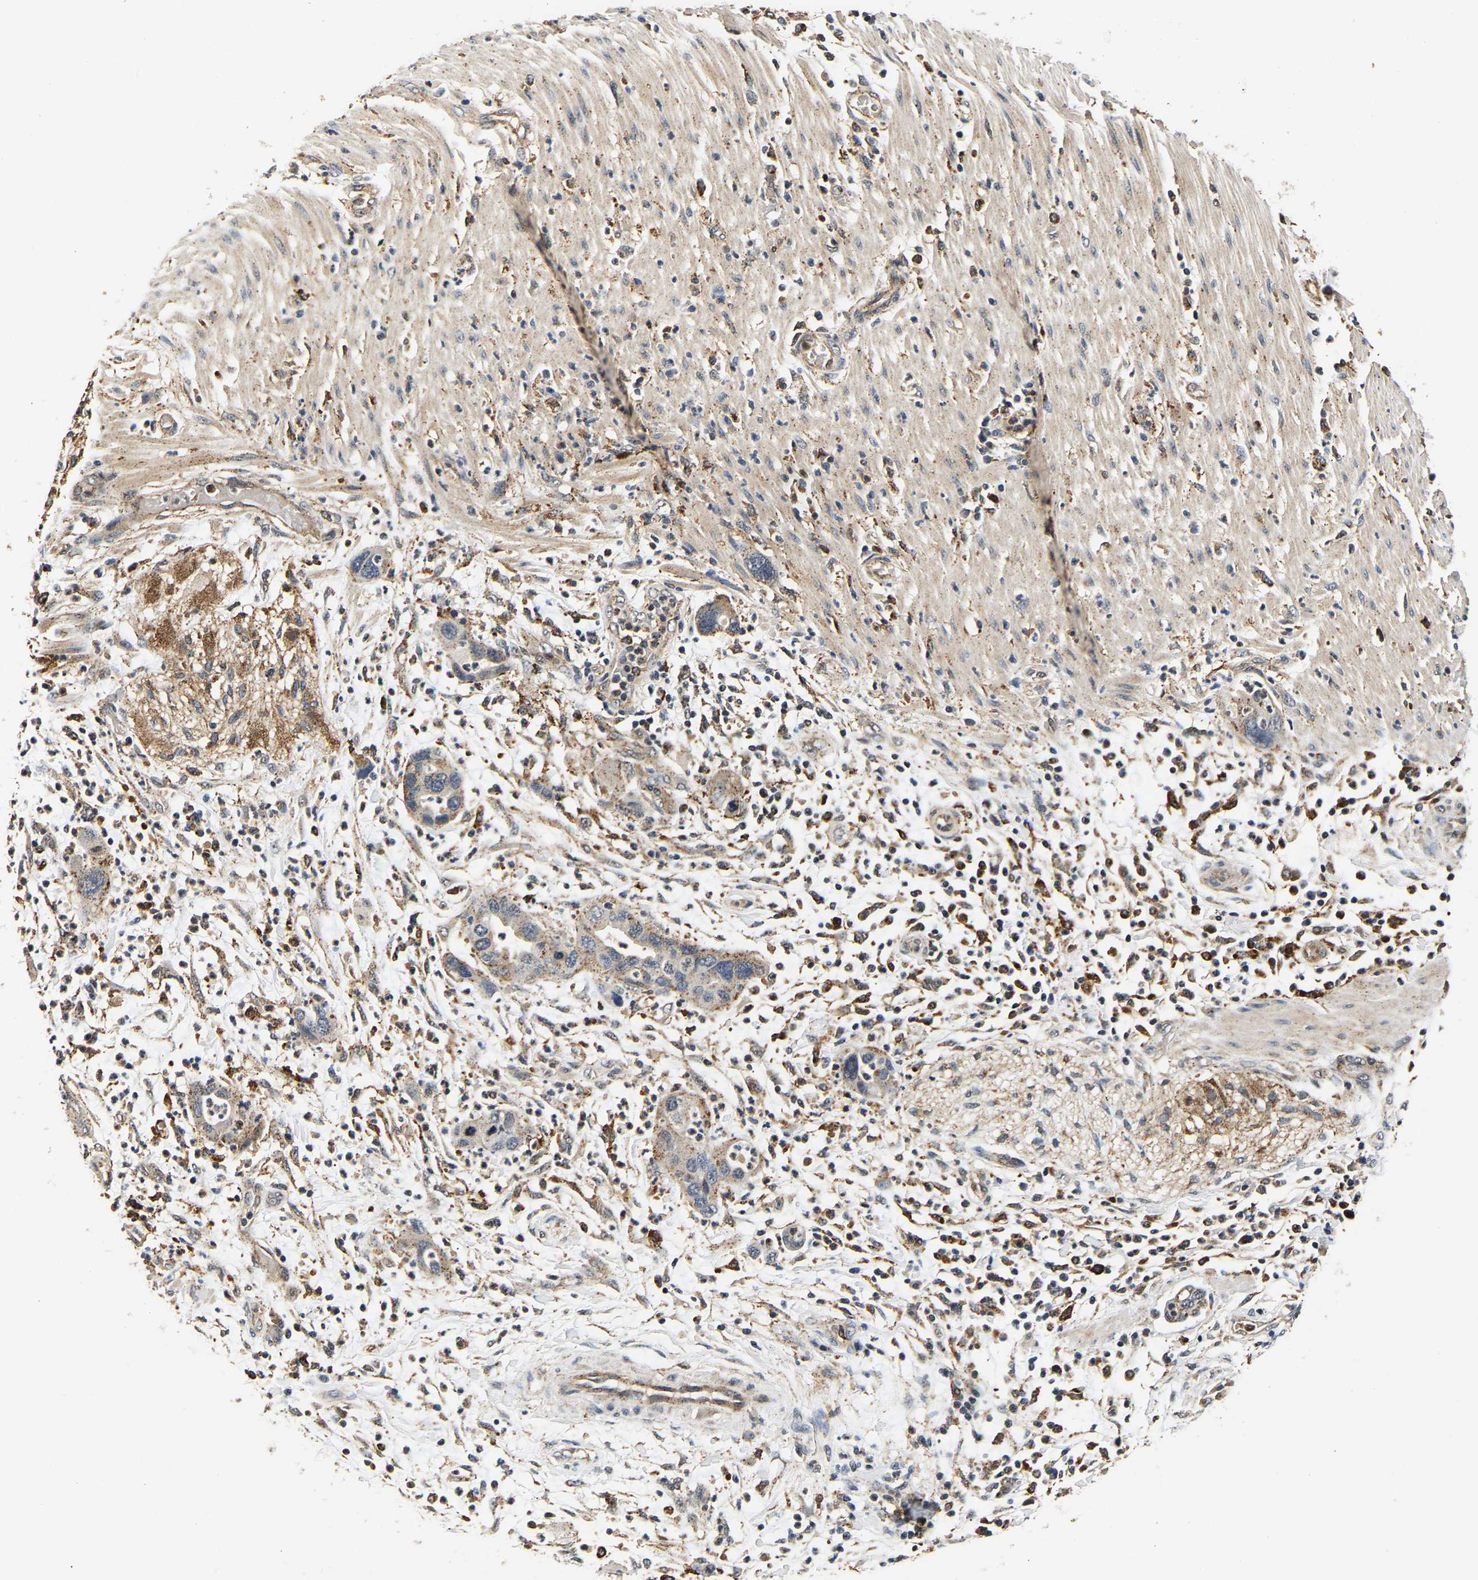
{"staining": {"intensity": "weak", "quantity": "25%-75%", "location": "cytoplasmic/membranous"}, "tissue": "pancreatic cancer", "cell_type": "Tumor cells", "image_type": "cancer", "snomed": [{"axis": "morphology", "description": "Adenocarcinoma, NOS"}, {"axis": "topography", "description": "Pancreas"}], "caption": "There is low levels of weak cytoplasmic/membranous expression in tumor cells of adenocarcinoma (pancreatic), as demonstrated by immunohistochemical staining (brown color).", "gene": "SMU1", "patient": {"sex": "female", "age": 71}}